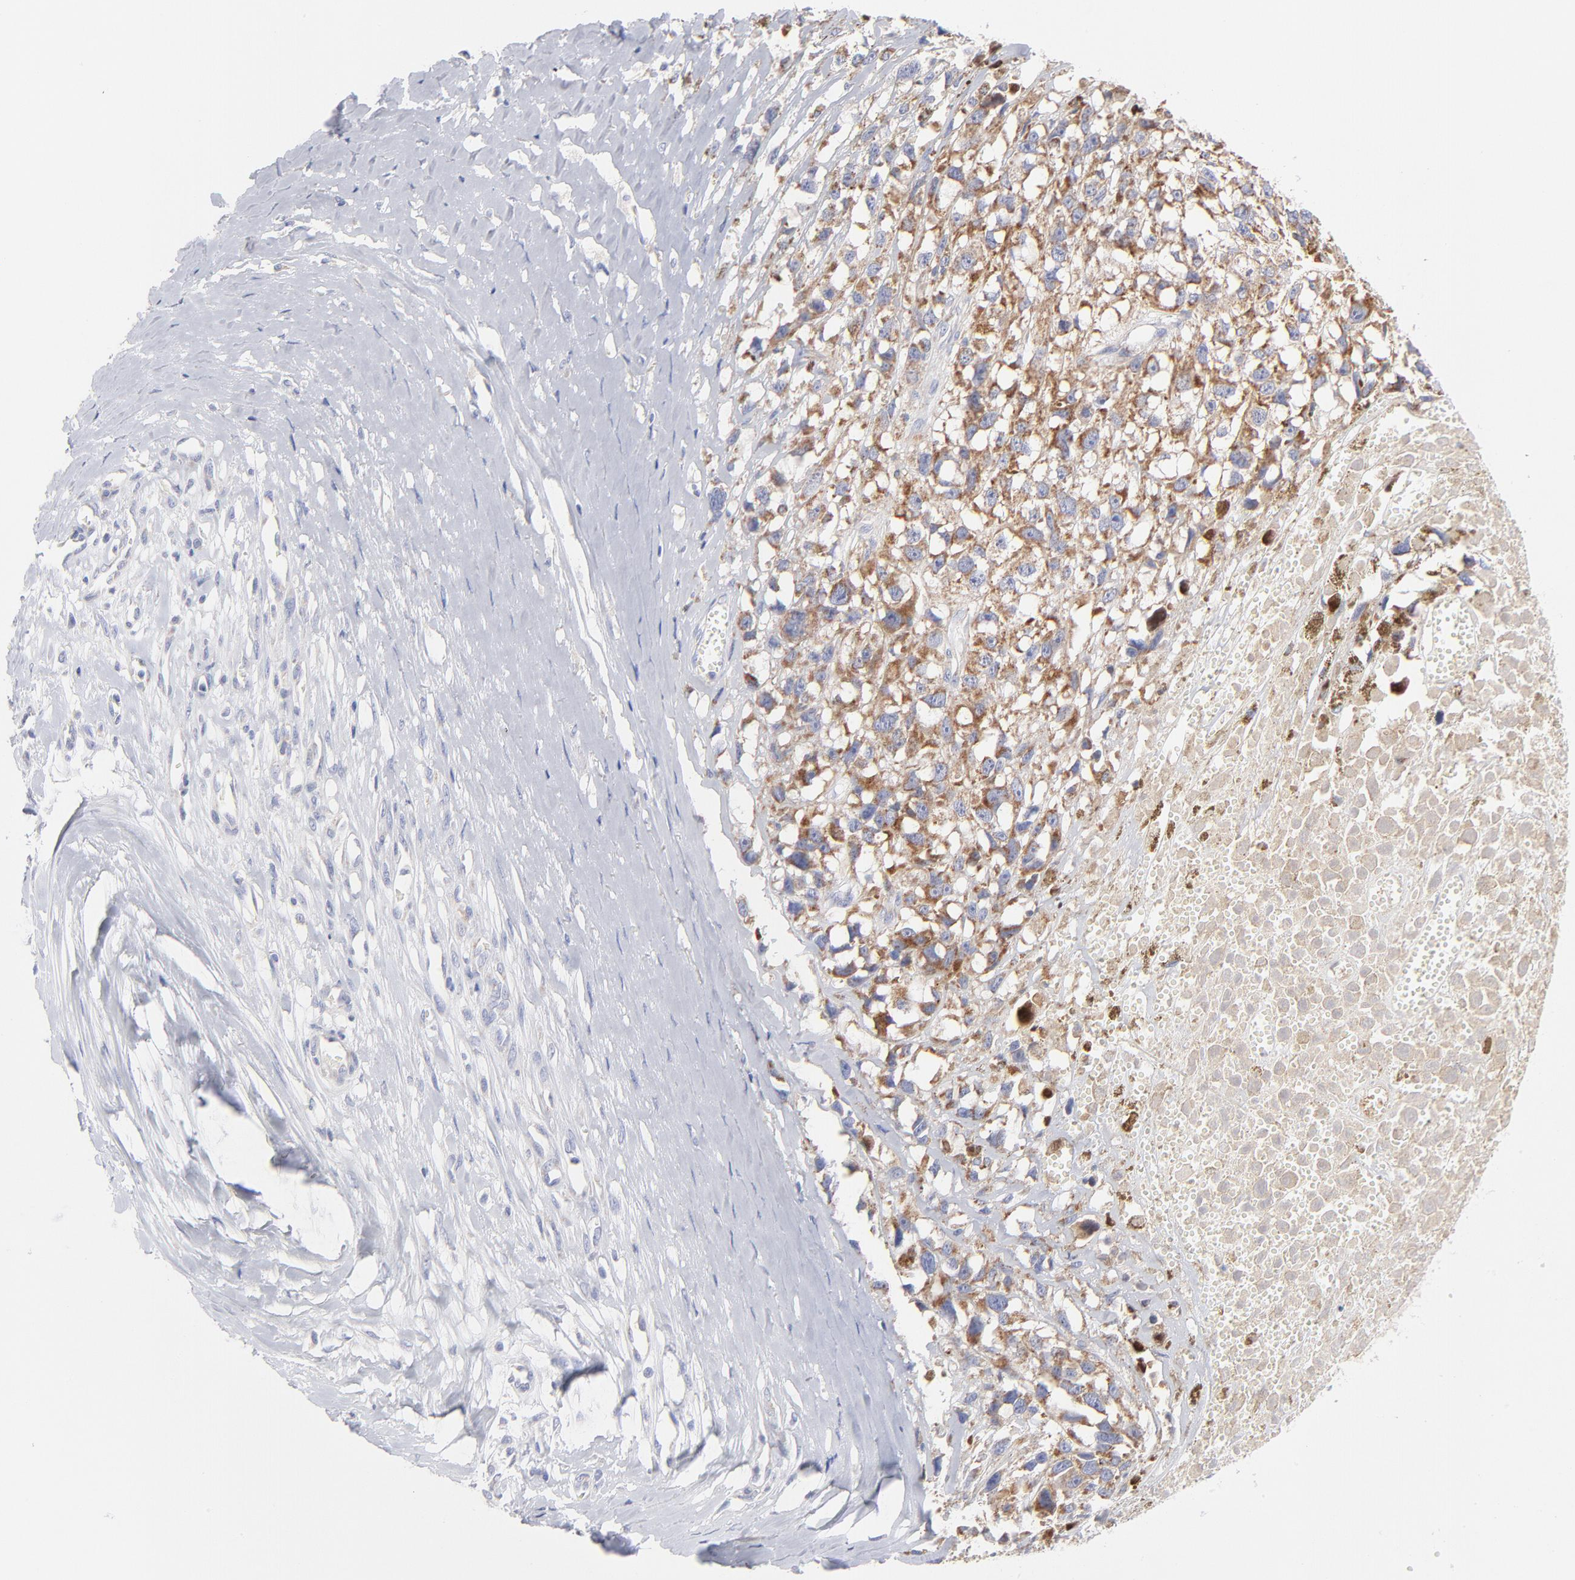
{"staining": {"intensity": "moderate", "quantity": ">75%", "location": "cytoplasmic/membranous"}, "tissue": "melanoma", "cell_type": "Tumor cells", "image_type": "cancer", "snomed": [{"axis": "morphology", "description": "Malignant melanoma, Metastatic site"}, {"axis": "topography", "description": "Lymph node"}], "caption": "Brown immunohistochemical staining in human melanoma demonstrates moderate cytoplasmic/membranous staining in approximately >75% of tumor cells. (DAB (3,3'-diaminobenzidine) = brown stain, brightfield microscopy at high magnification).", "gene": "TIMM8A", "patient": {"sex": "male", "age": 59}}